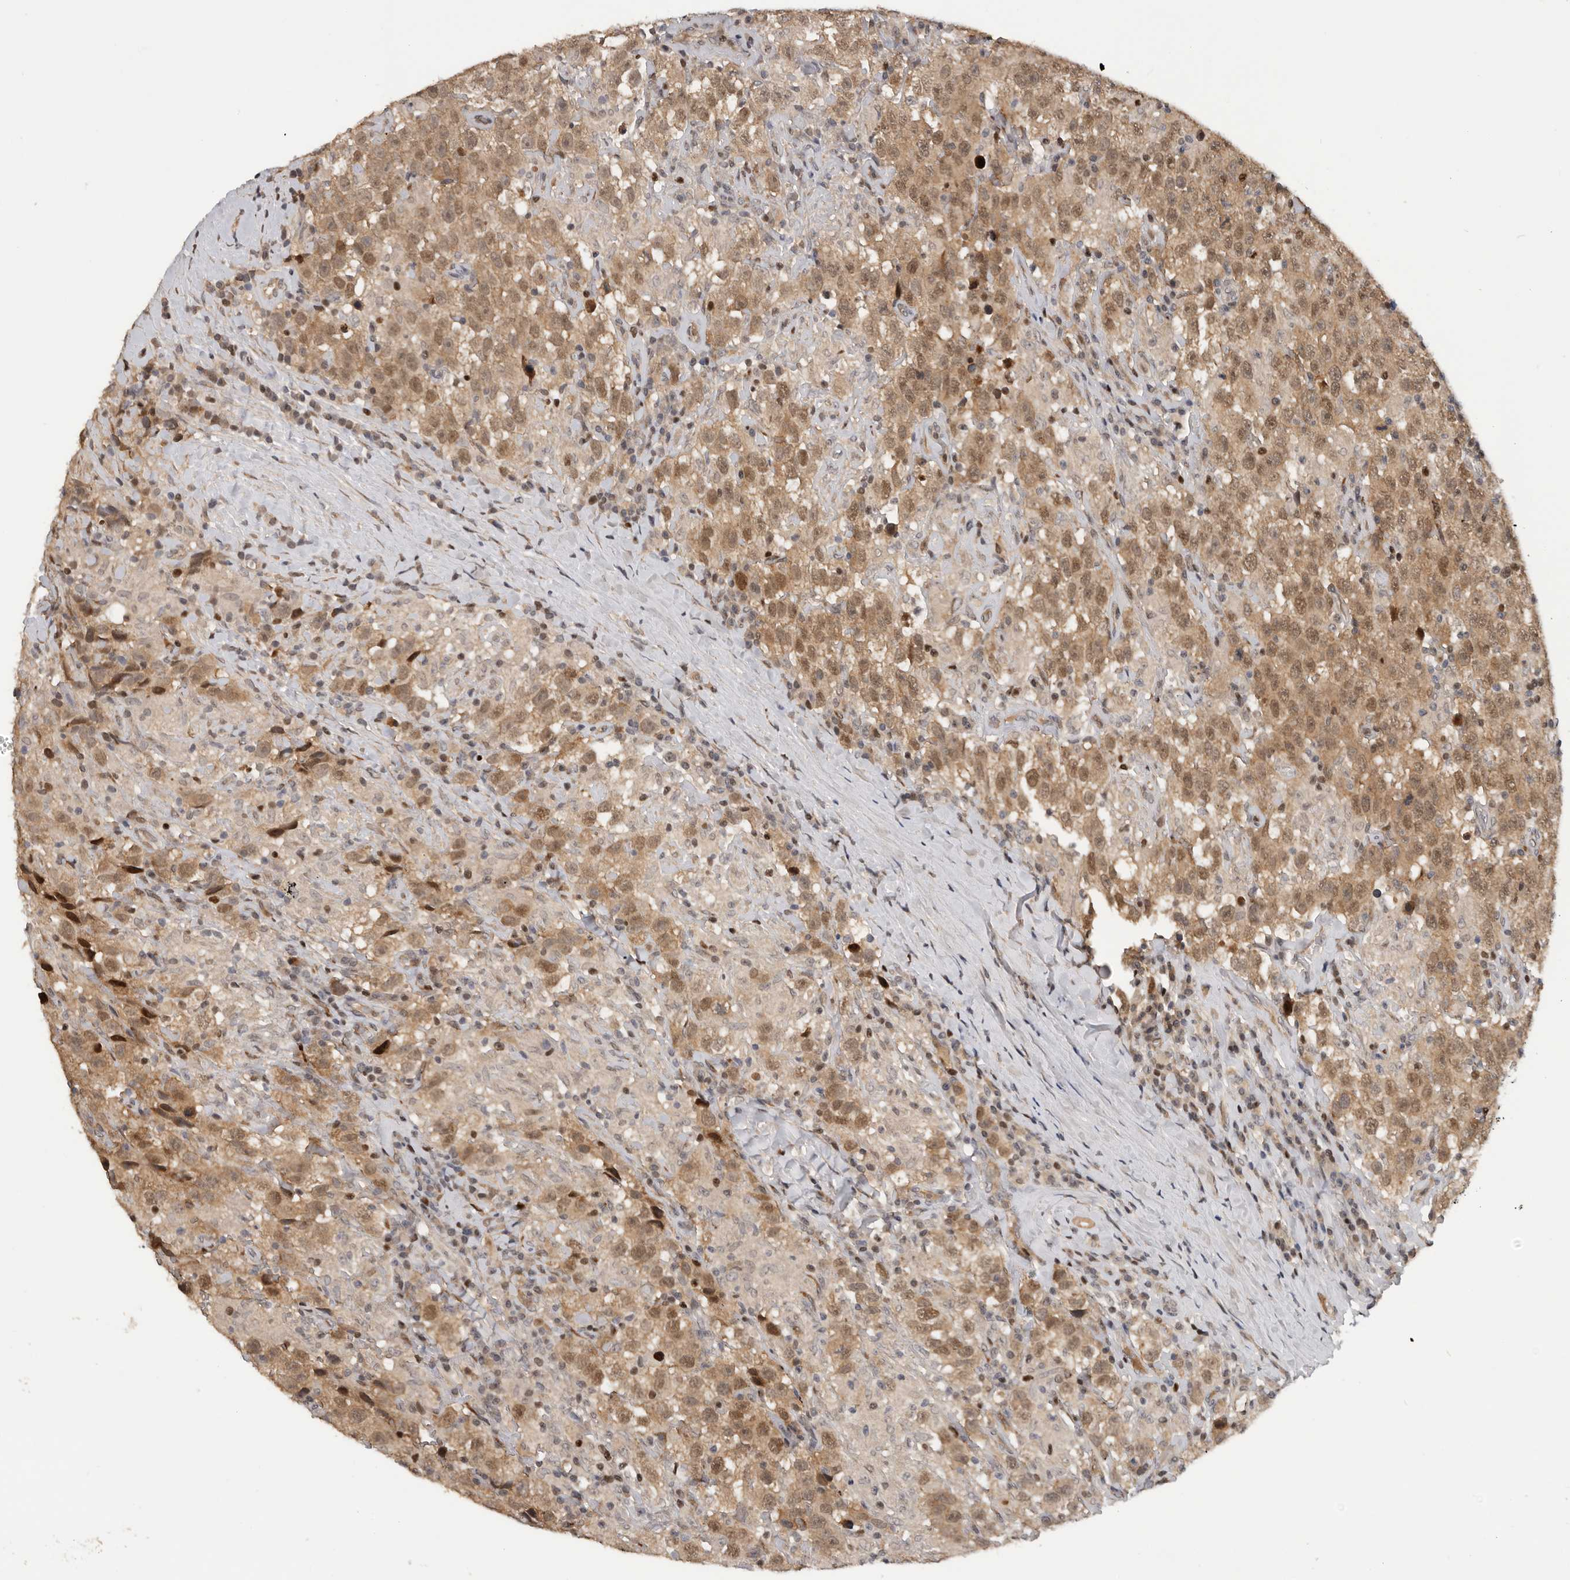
{"staining": {"intensity": "moderate", "quantity": ">75%", "location": "cytoplasmic/membranous,nuclear"}, "tissue": "testis cancer", "cell_type": "Tumor cells", "image_type": "cancer", "snomed": [{"axis": "morphology", "description": "Seminoma, NOS"}, {"axis": "topography", "description": "Testis"}], "caption": "Moderate cytoplasmic/membranous and nuclear protein expression is identified in approximately >75% of tumor cells in seminoma (testis).", "gene": "HENMT1", "patient": {"sex": "male", "age": 41}}